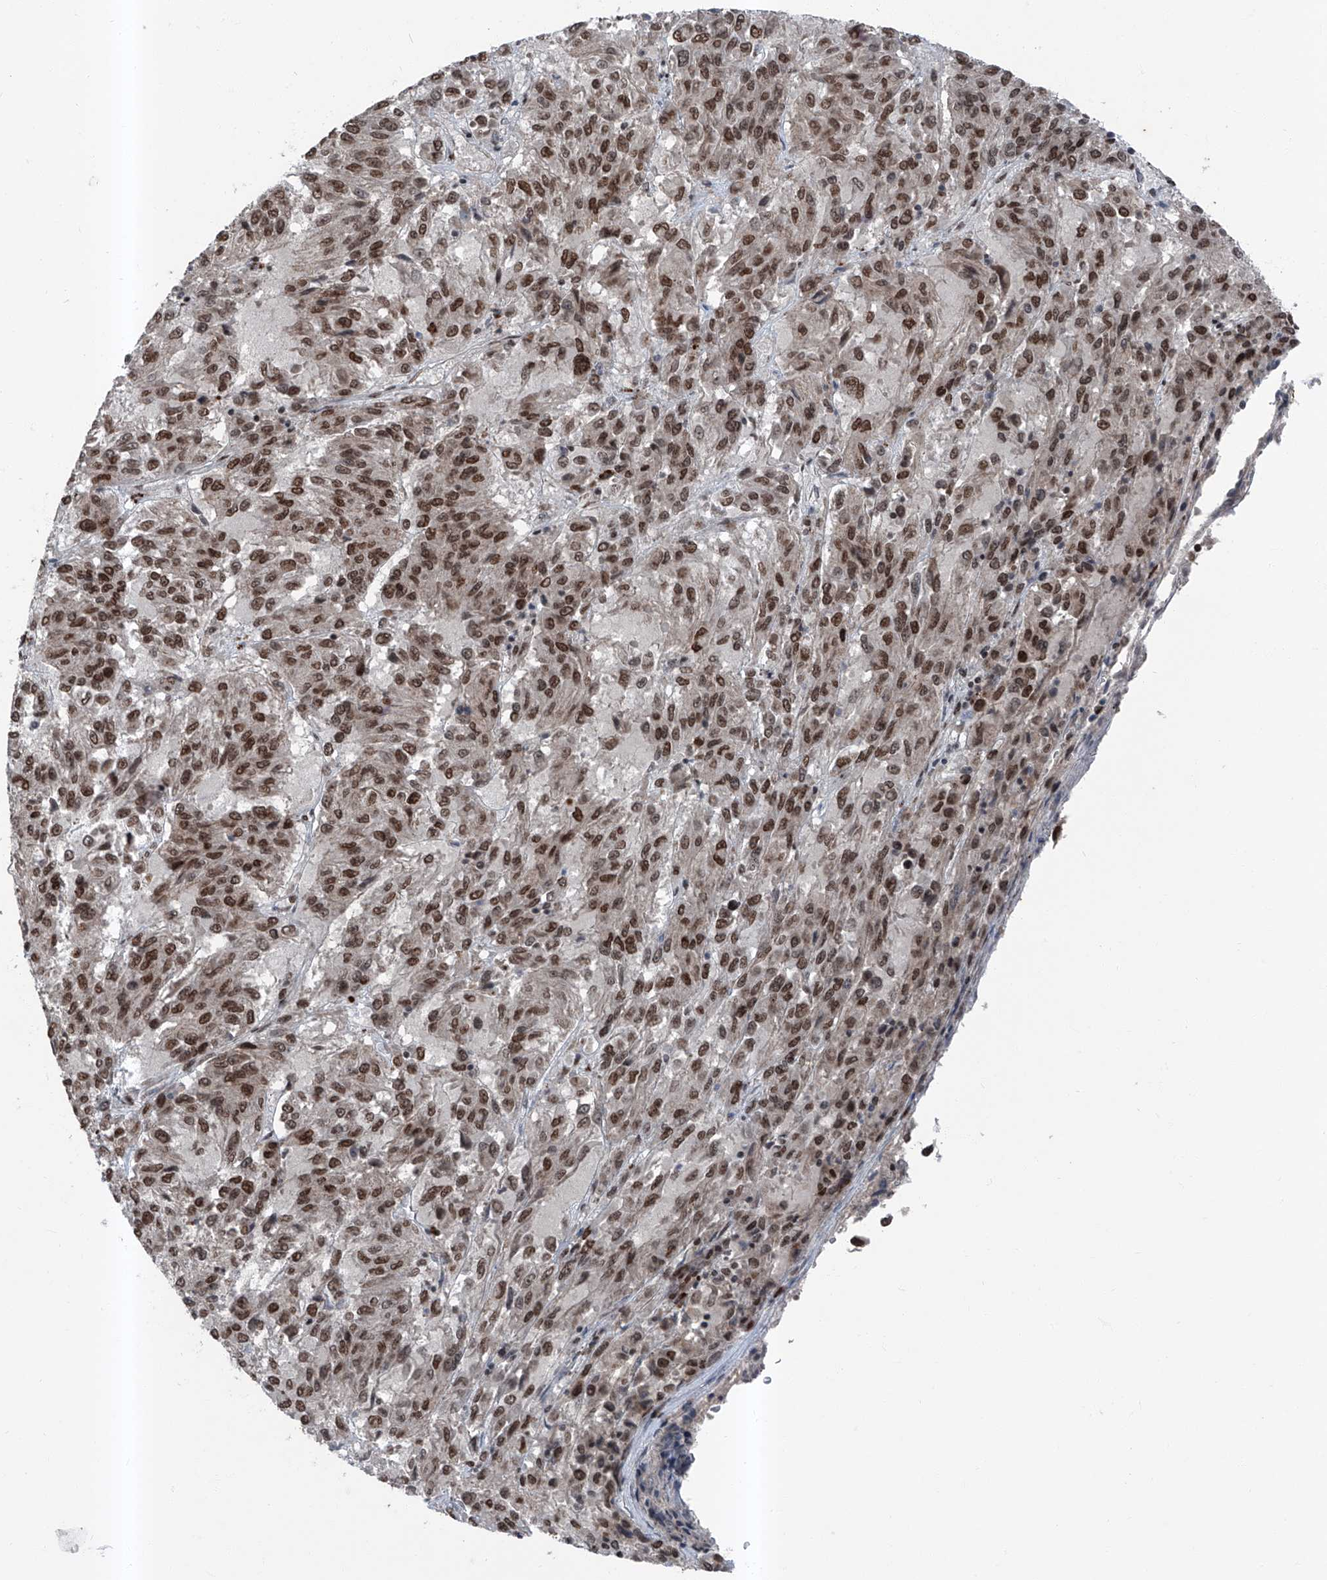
{"staining": {"intensity": "moderate", "quantity": ">75%", "location": "nuclear"}, "tissue": "melanoma", "cell_type": "Tumor cells", "image_type": "cancer", "snomed": [{"axis": "morphology", "description": "Malignant melanoma, Metastatic site"}, {"axis": "topography", "description": "Lung"}], "caption": "A micrograph of melanoma stained for a protein demonstrates moderate nuclear brown staining in tumor cells.", "gene": "BMI1", "patient": {"sex": "male", "age": 64}}